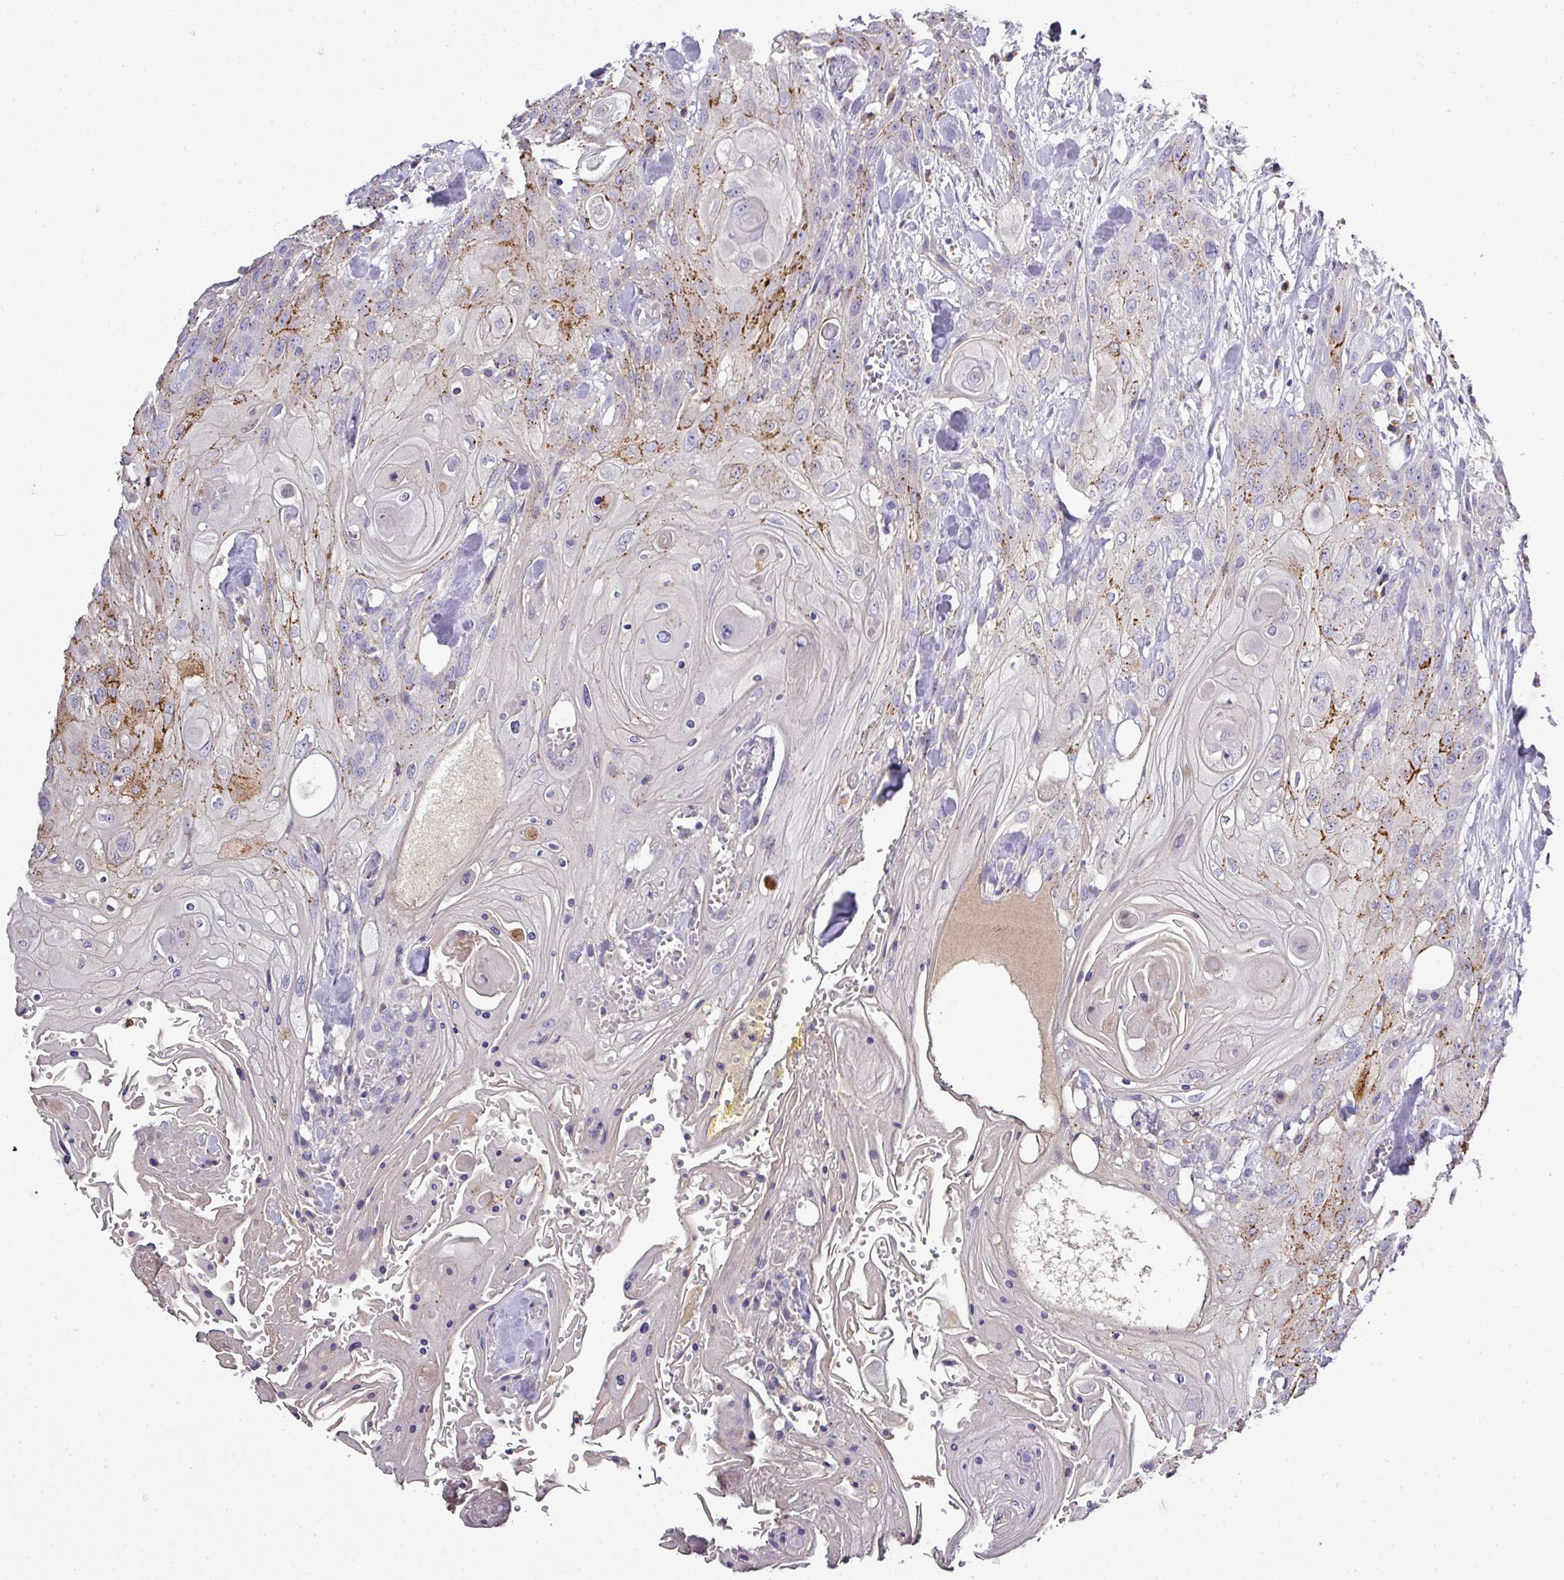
{"staining": {"intensity": "moderate", "quantity": "<25%", "location": "cytoplasmic/membranous"}, "tissue": "head and neck cancer", "cell_type": "Tumor cells", "image_type": "cancer", "snomed": [{"axis": "morphology", "description": "Squamous cell carcinoma, NOS"}, {"axis": "topography", "description": "Head-Neck"}], "caption": "This is an image of IHC staining of head and neck squamous cell carcinoma, which shows moderate positivity in the cytoplasmic/membranous of tumor cells.", "gene": "CAB39L", "patient": {"sex": "female", "age": 43}}